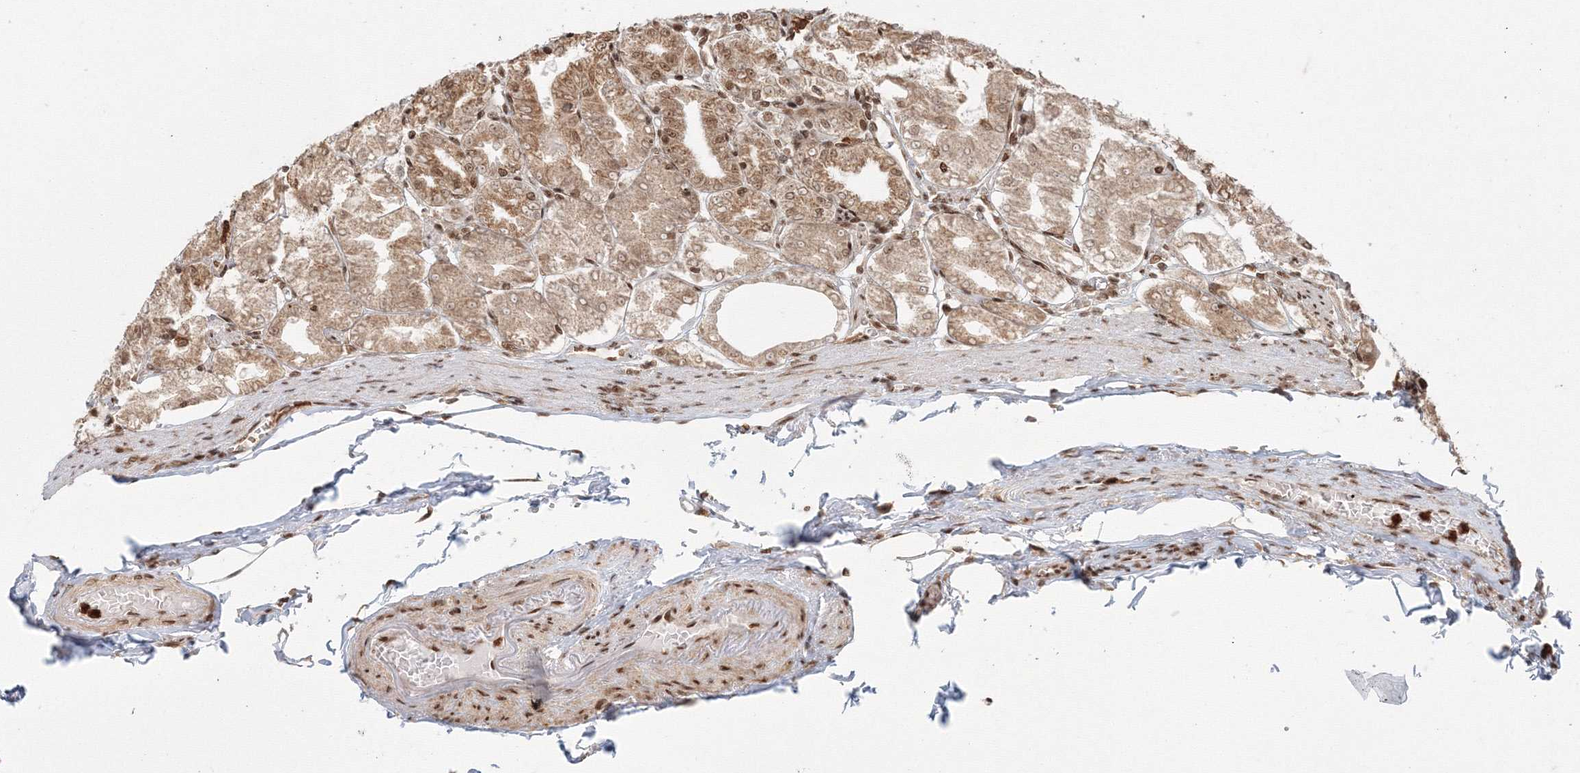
{"staining": {"intensity": "strong", "quantity": ">75%", "location": "nuclear"}, "tissue": "stomach", "cell_type": "Glandular cells", "image_type": "normal", "snomed": [{"axis": "morphology", "description": "Normal tissue, NOS"}, {"axis": "topography", "description": "Stomach, lower"}], "caption": "An image of human stomach stained for a protein shows strong nuclear brown staining in glandular cells. The protein is stained brown, and the nuclei are stained in blue (DAB (3,3'-diaminobenzidine) IHC with brightfield microscopy, high magnification).", "gene": "KIF20A", "patient": {"sex": "male", "age": 71}}